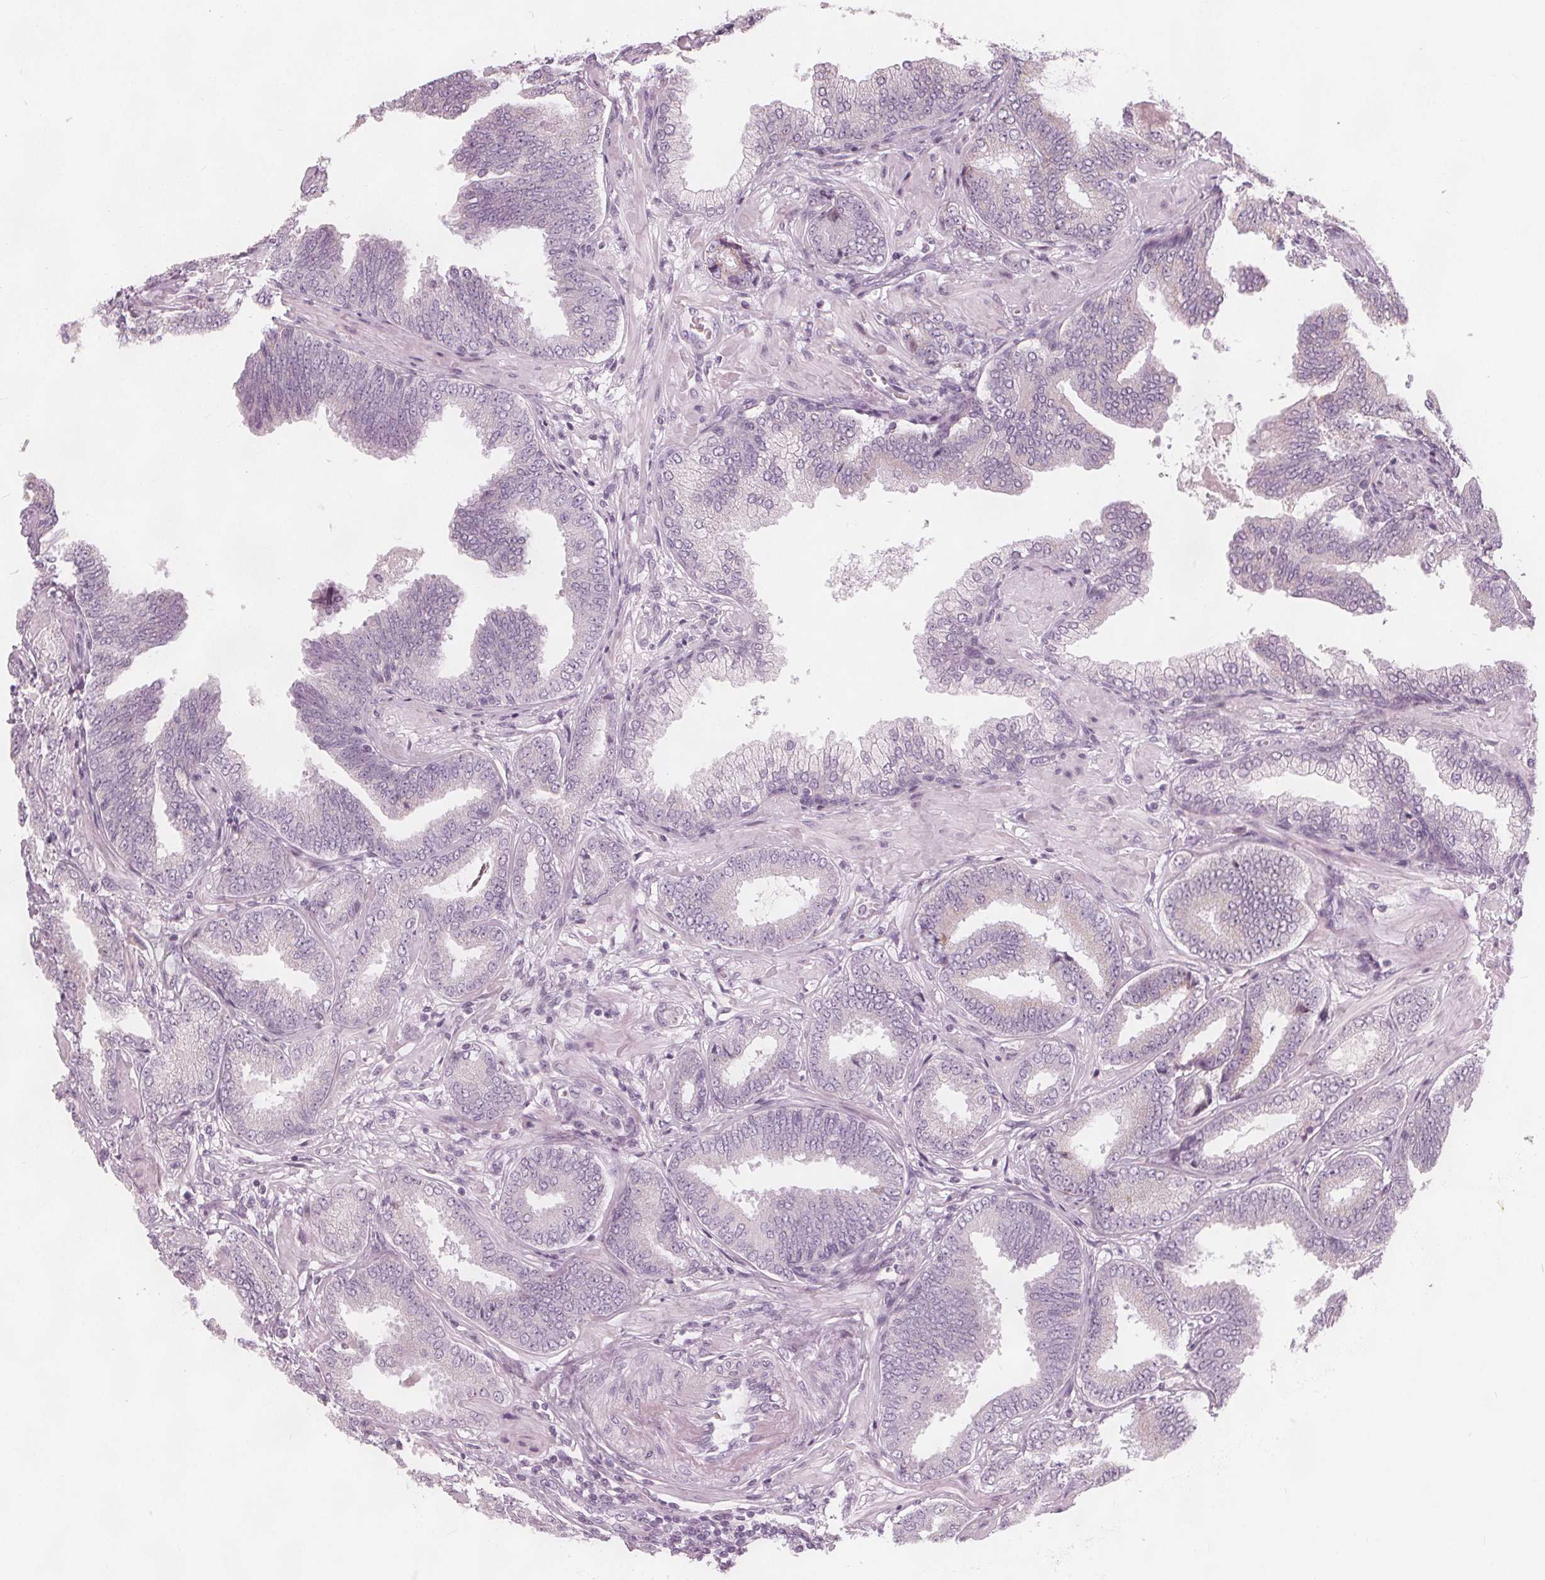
{"staining": {"intensity": "negative", "quantity": "none", "location": "none"}, "tissue": "prostate cancer", "cell_type": "Tumor cells", "image_type": "cancer", "snomed": [{"axis": "morphology", "description": "Adenocarcinoma, Low grade"}, {"axis": "topography", "description": "Prostate"}], "caption": "Adenocarcinoma (low-grade) (prostate) was stained to show a protein in brown. There is no significant expression in tumor cells. The staining was performed using DAB (3,3'-diaminobenzidine) to visualize the protein expression in brown, while the nuclei were stained in blue with hematoxylin (Magnification: 20x).", "gene": "BRSK1", "patient": {"sex": "male", "age": 55}}